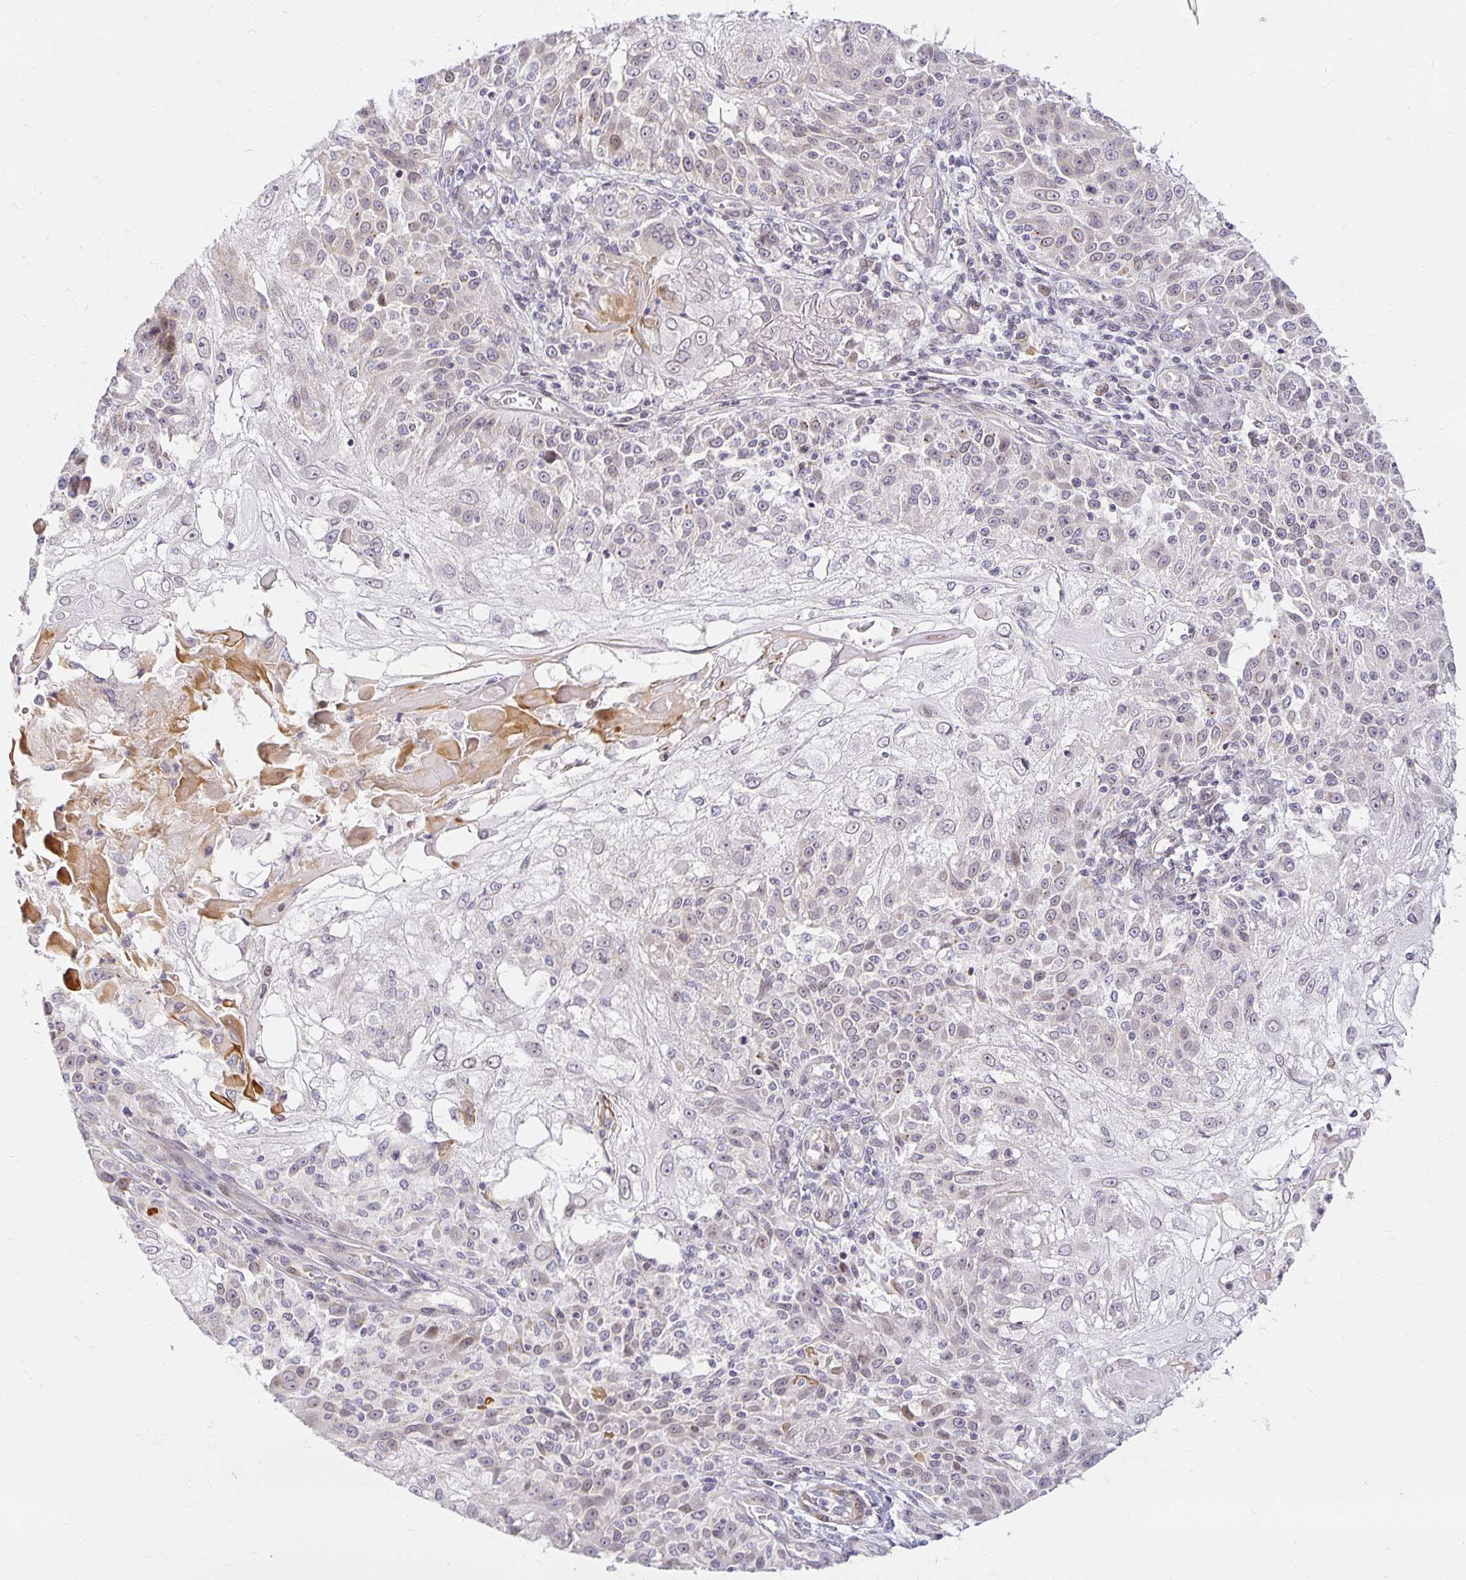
{"staining": {"intensity": "negative", "quantity": "none", "location": "none"}, "tissue": "skin cancer", "cell_type": "Tumor cells", "image_type": "cancer", "snomed": [{"axis": "morphology", "description": "Normal tissue, NOS"}, {"axis": "morphology", "description": "Squamous cell carcinoma, NOS"}, {"axis": "topography", "description": "Skin"}], "caption": "This is an immunohistochemistry (IHC) micrograph of skin cancer. There is no staining in tumor cells.", "gene": "EHF", "patient": {"sex": "female", "age": 83}}